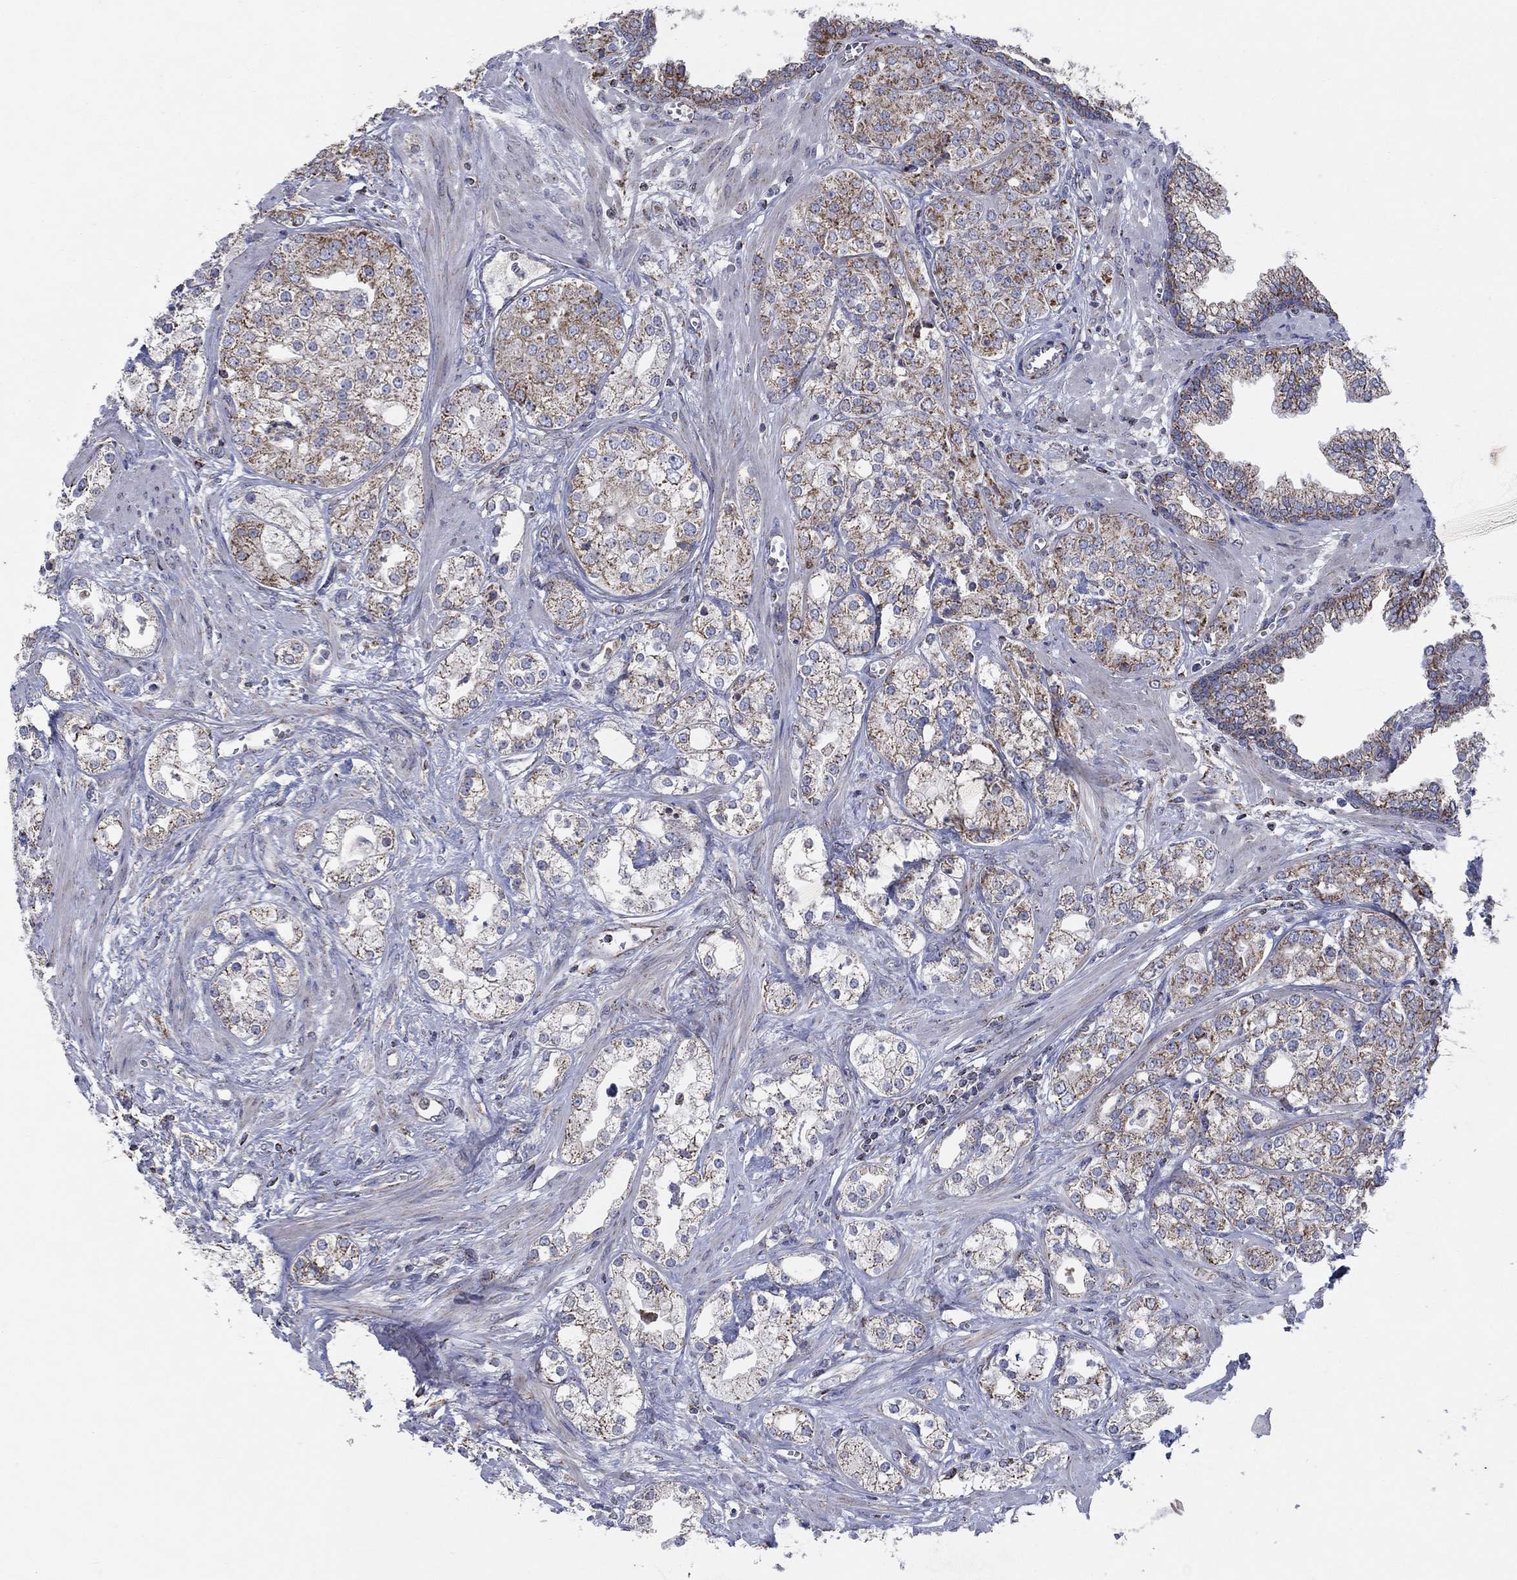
{"staining": {"intensity": "strong", "quantity": "<25%", "location": "cytoplasmic/membranous"}, "tissue": "prostate cancer", "cell_type": "Tumor cells", "image_type": "cancer", "snomed": [{"axis": "morphology", "description": "Adenocarcinoma, NOS"}, {"axis": "topography", "description": "Prostate and seminal vesicle, NOS"}, {"axis": "topography", "description": "Prostate"}], "caption": "Immunohistochemistry (IHC) of human adenocarcinoma (prostate) reveals medium levels of strong cytoplasmic/membranous positivity in about <25% of tumor cells. (brown staining indicates protein expression, while blue staining denotes nuclei).", "gene": "C9orf85", "patient": {"sex": "male", "age": 62}}